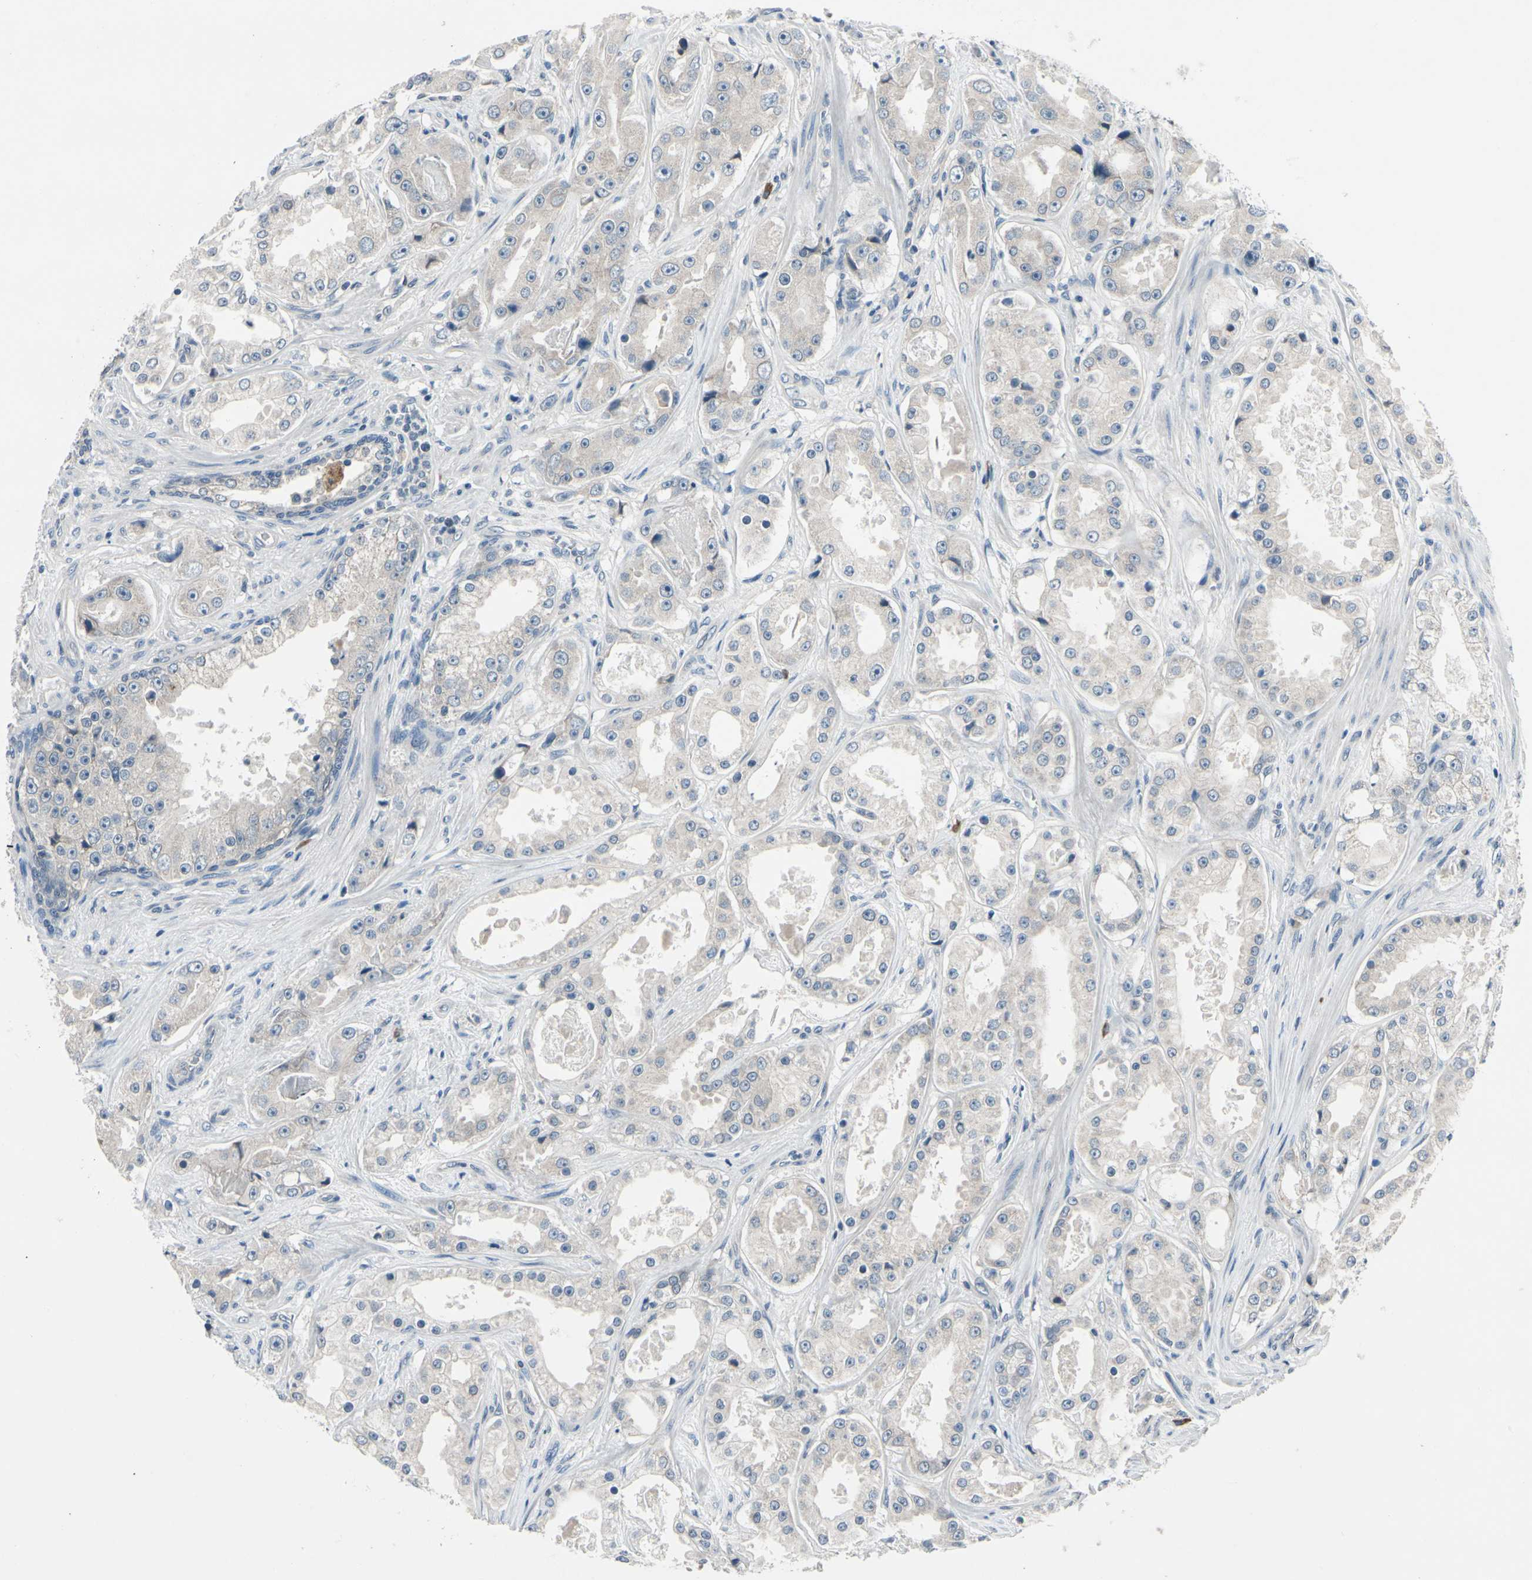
{"staining": {"intensity": "weak", "quantity": "25%-75%", "location": "cytoplasmic/membranous"}, "tissue": "prostate cancer", "cell_type": "Tumor cells", "image_type": "cancer", "snomed": [{"axis": "morphology", "description": "Adenocarcinoma, High grade"}, {"axis": "topography", "description": "Prostate"}], "caption": "Human prostate cancer (high-grade adenocarcinoma) stained with a protein marker demonstrates weak staining in tumor cells.", "gene": "SELENOK", "patient": {"sex": "male", "age": 73}}